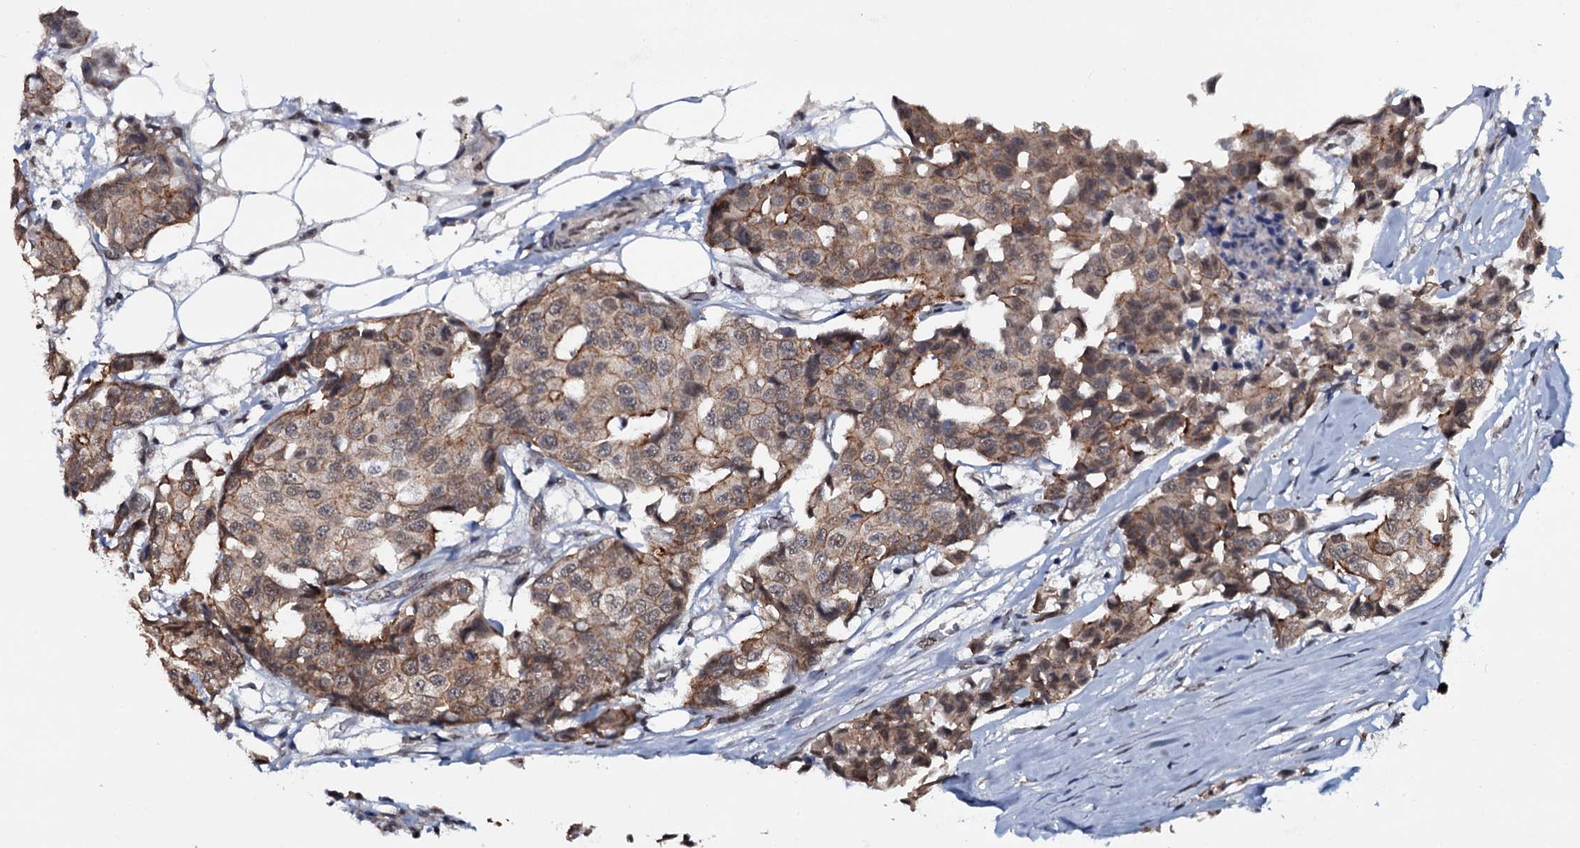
{"staining": {"intensity": "weak", "quantity": "25%-75%", "location": "cytoplasmic/membranous,nuclear"}, "tissue": "breast cancer", "cell_type": "Tumor cells", "image_type": "cancer", "snomed": [{"axis": "morphology", "description": "Duct carcinoma"}, {"axis": "topography", "description": "Breast"}], "caption": "The immunohistochemical stain shows weak cytoplasmic/membranous and nuclear staining in tumor cells of infiltrating ductal carcinoma (breast) tissue.", "gene": "SH2D4B", "patient": {"sex": "female", "age": 80}}